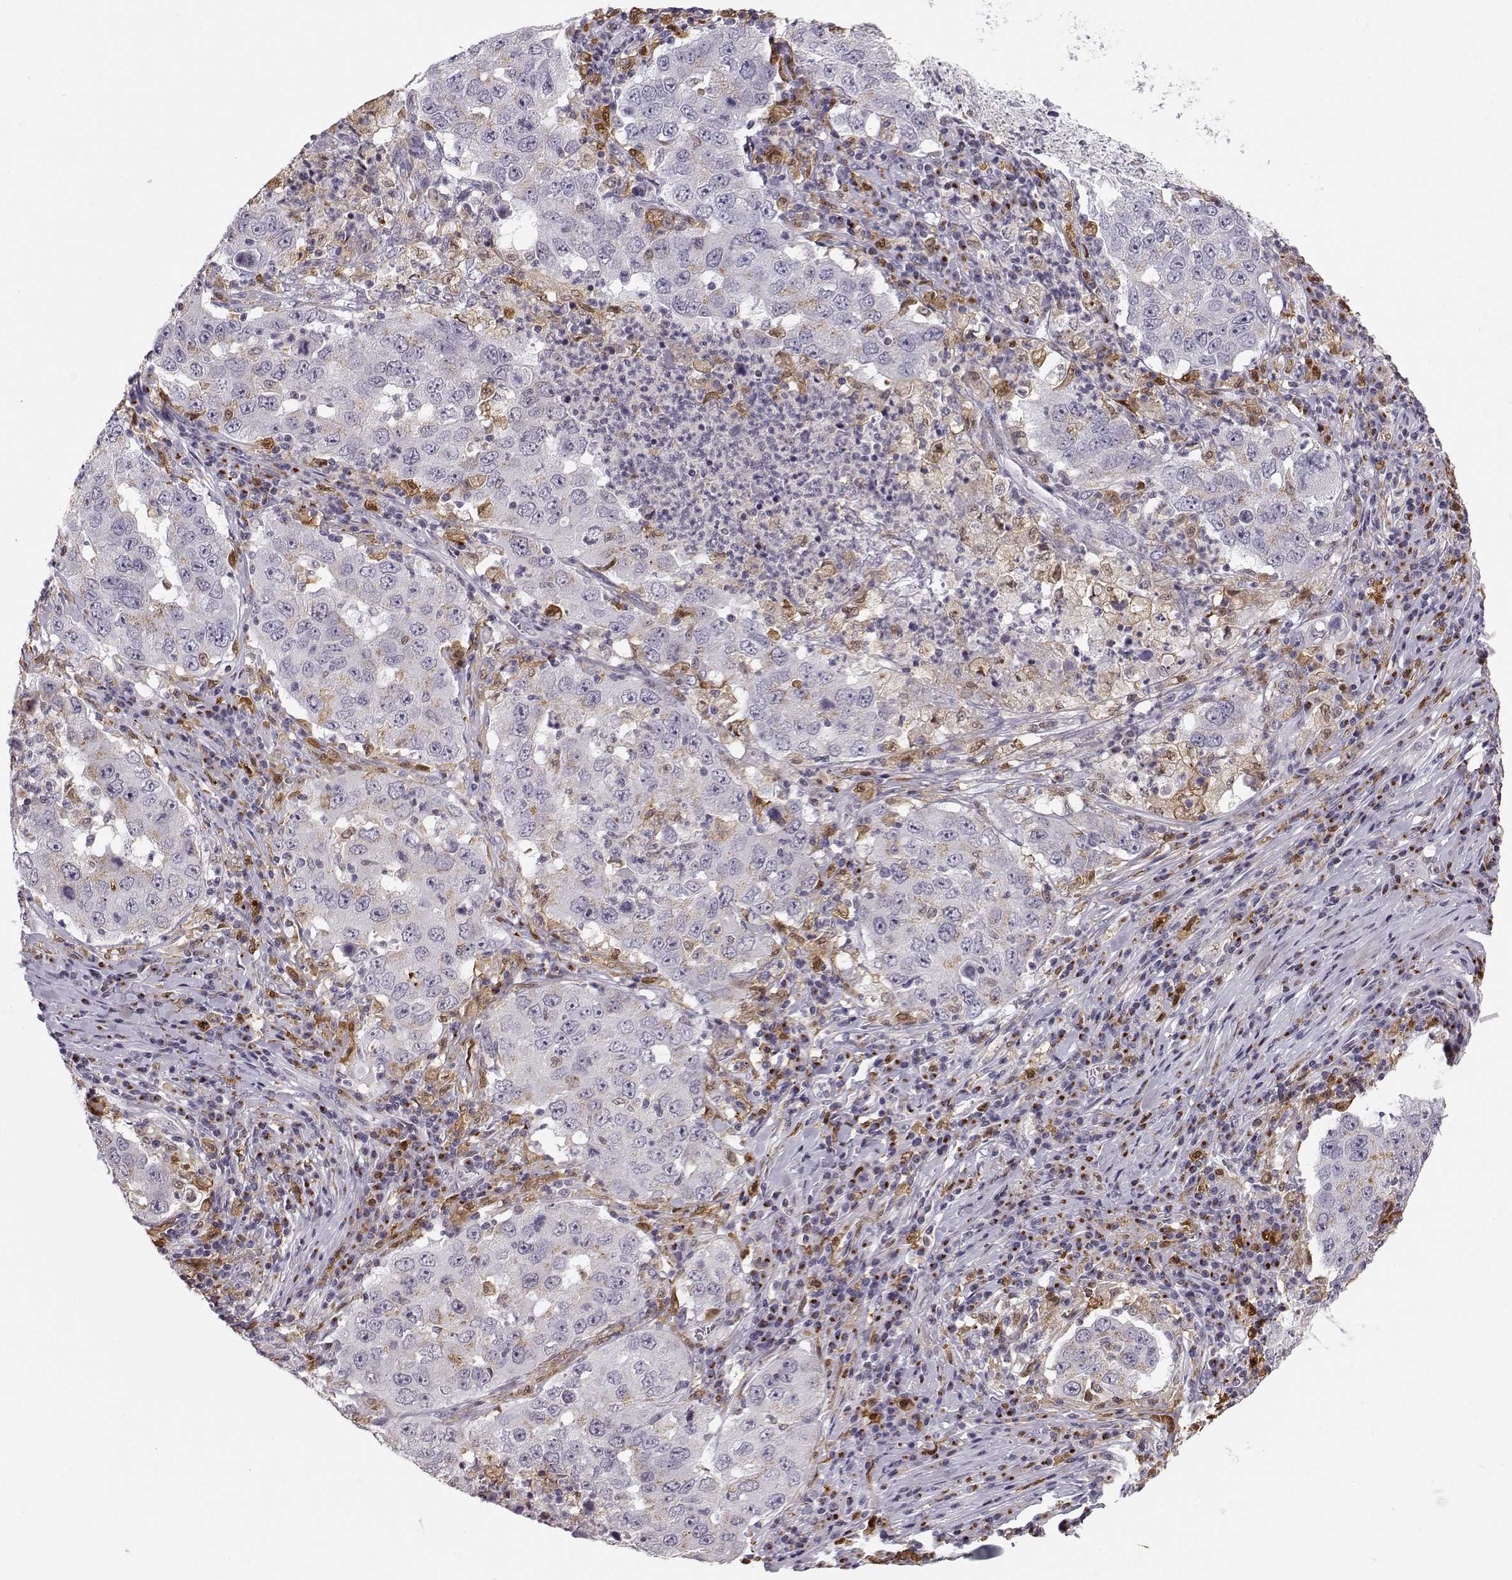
{"staining": {"intensity": "weak", "quantity": "<25%", "location": "cytoplasmic/membranous"}, "tissue": "lung cancer", "cell_type": "Tumor cells", "image_type": "cancer", "snomed": [{"axis": "morphology", "description": "Adenocarcinoma, NOS"}, {"axis": "topography", "description": "Lung"}], "caption": "DAB (3,3'-diaminobenzidine) immunohistochemical staining of adenocarcinoma (lung) reveals no significant positivity in tumor cells. Nuclei are stained in blue.", "gene": "HTR7", "patient": {"sex": "male", "age": 73}}